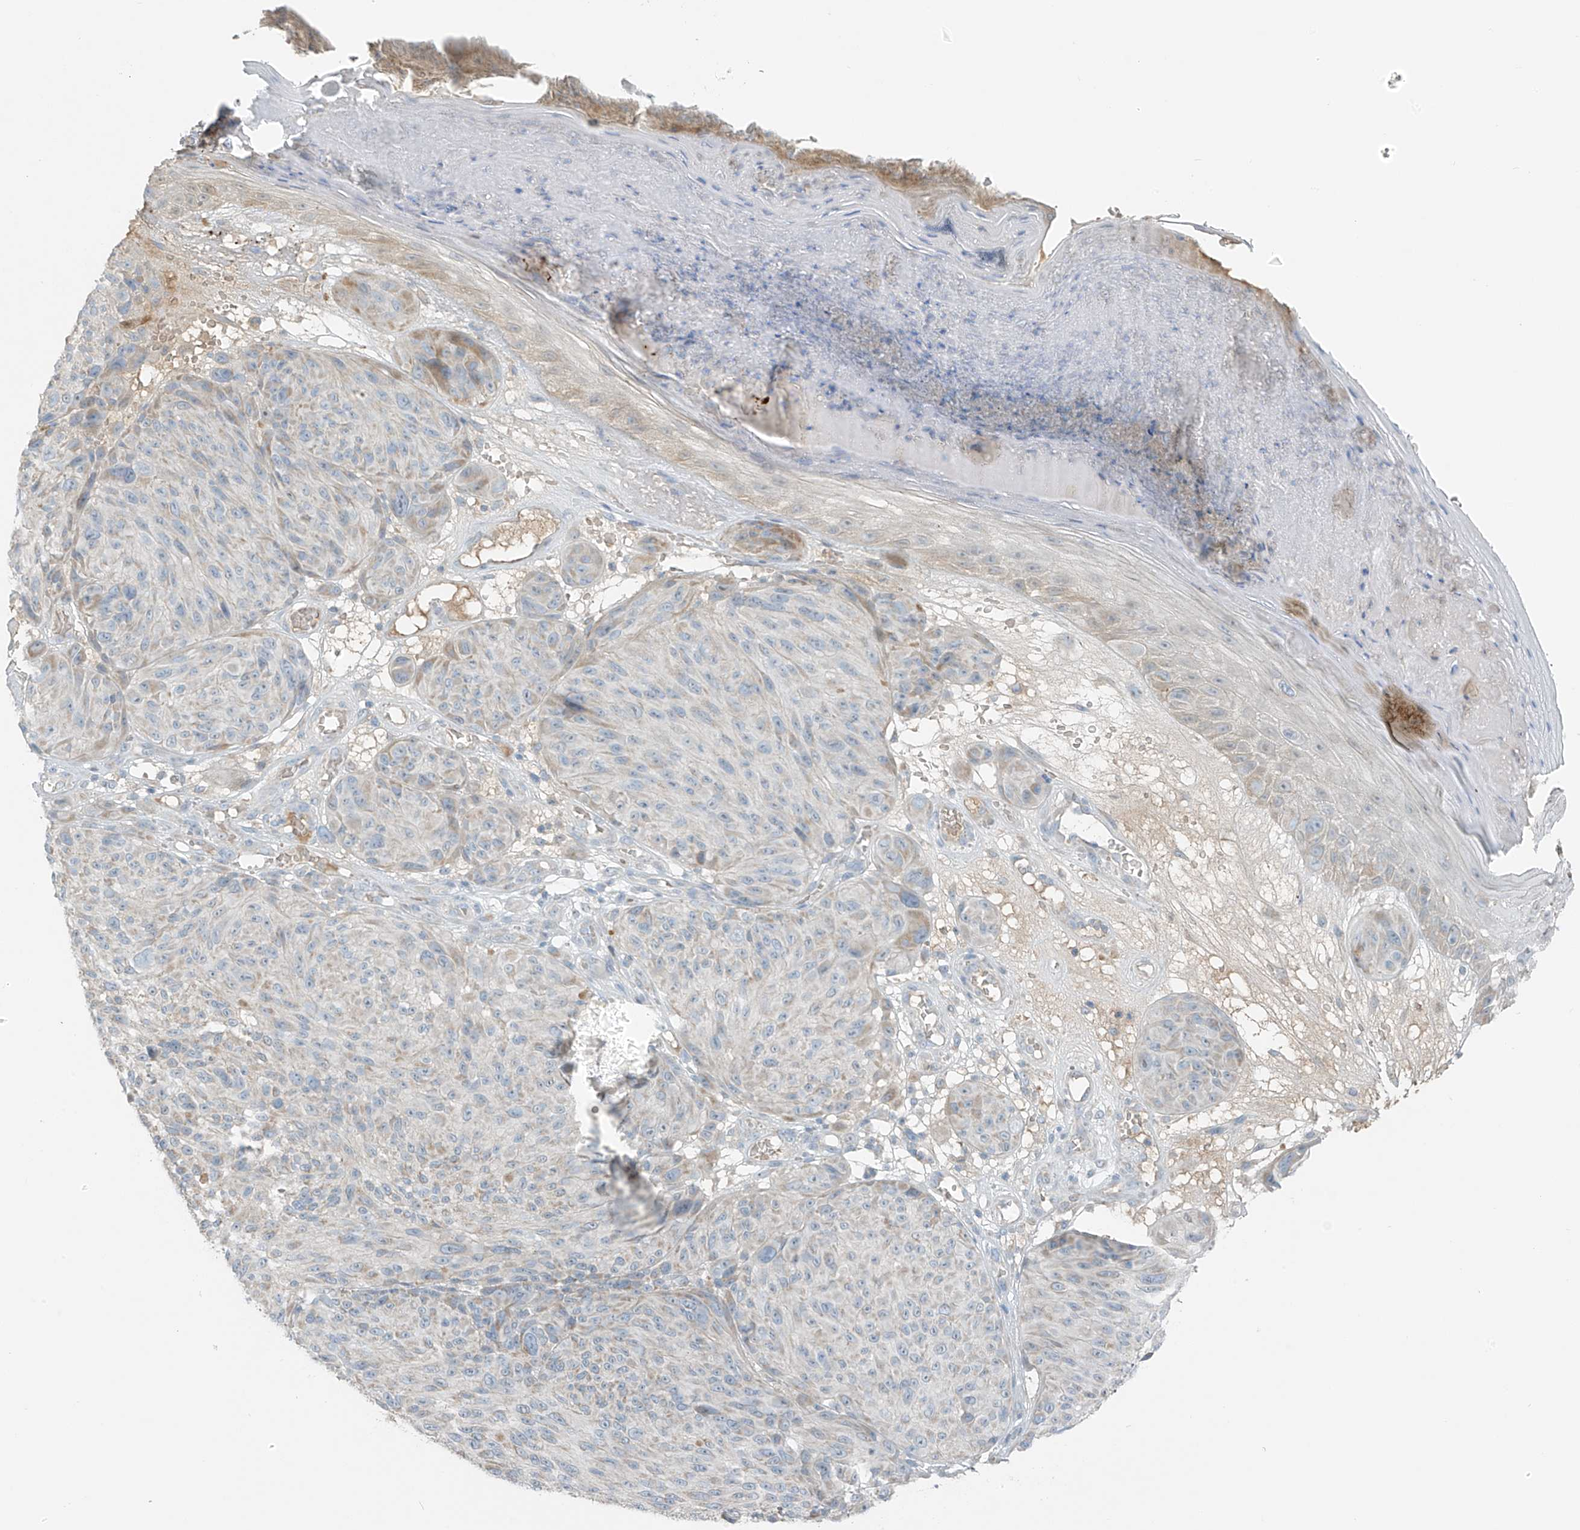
{"staining": {"intensity": "negative", "quantity": "none", "location": "none"}, "tissue": "melanoma", "cell_type": "Tumor cells", "image_type": "cancer", "snomed": [{"axis": "morphology", "description": "Malignant melanoma, NOS"}, {"axis": "topography", "description": "Skin"}], "caption": "This is a histopathology image of IHC staining of melanoma, which shows no staining in tumor cells.", "gene": "FAM131C", "patient": {"sex": "male", "age": 83}}